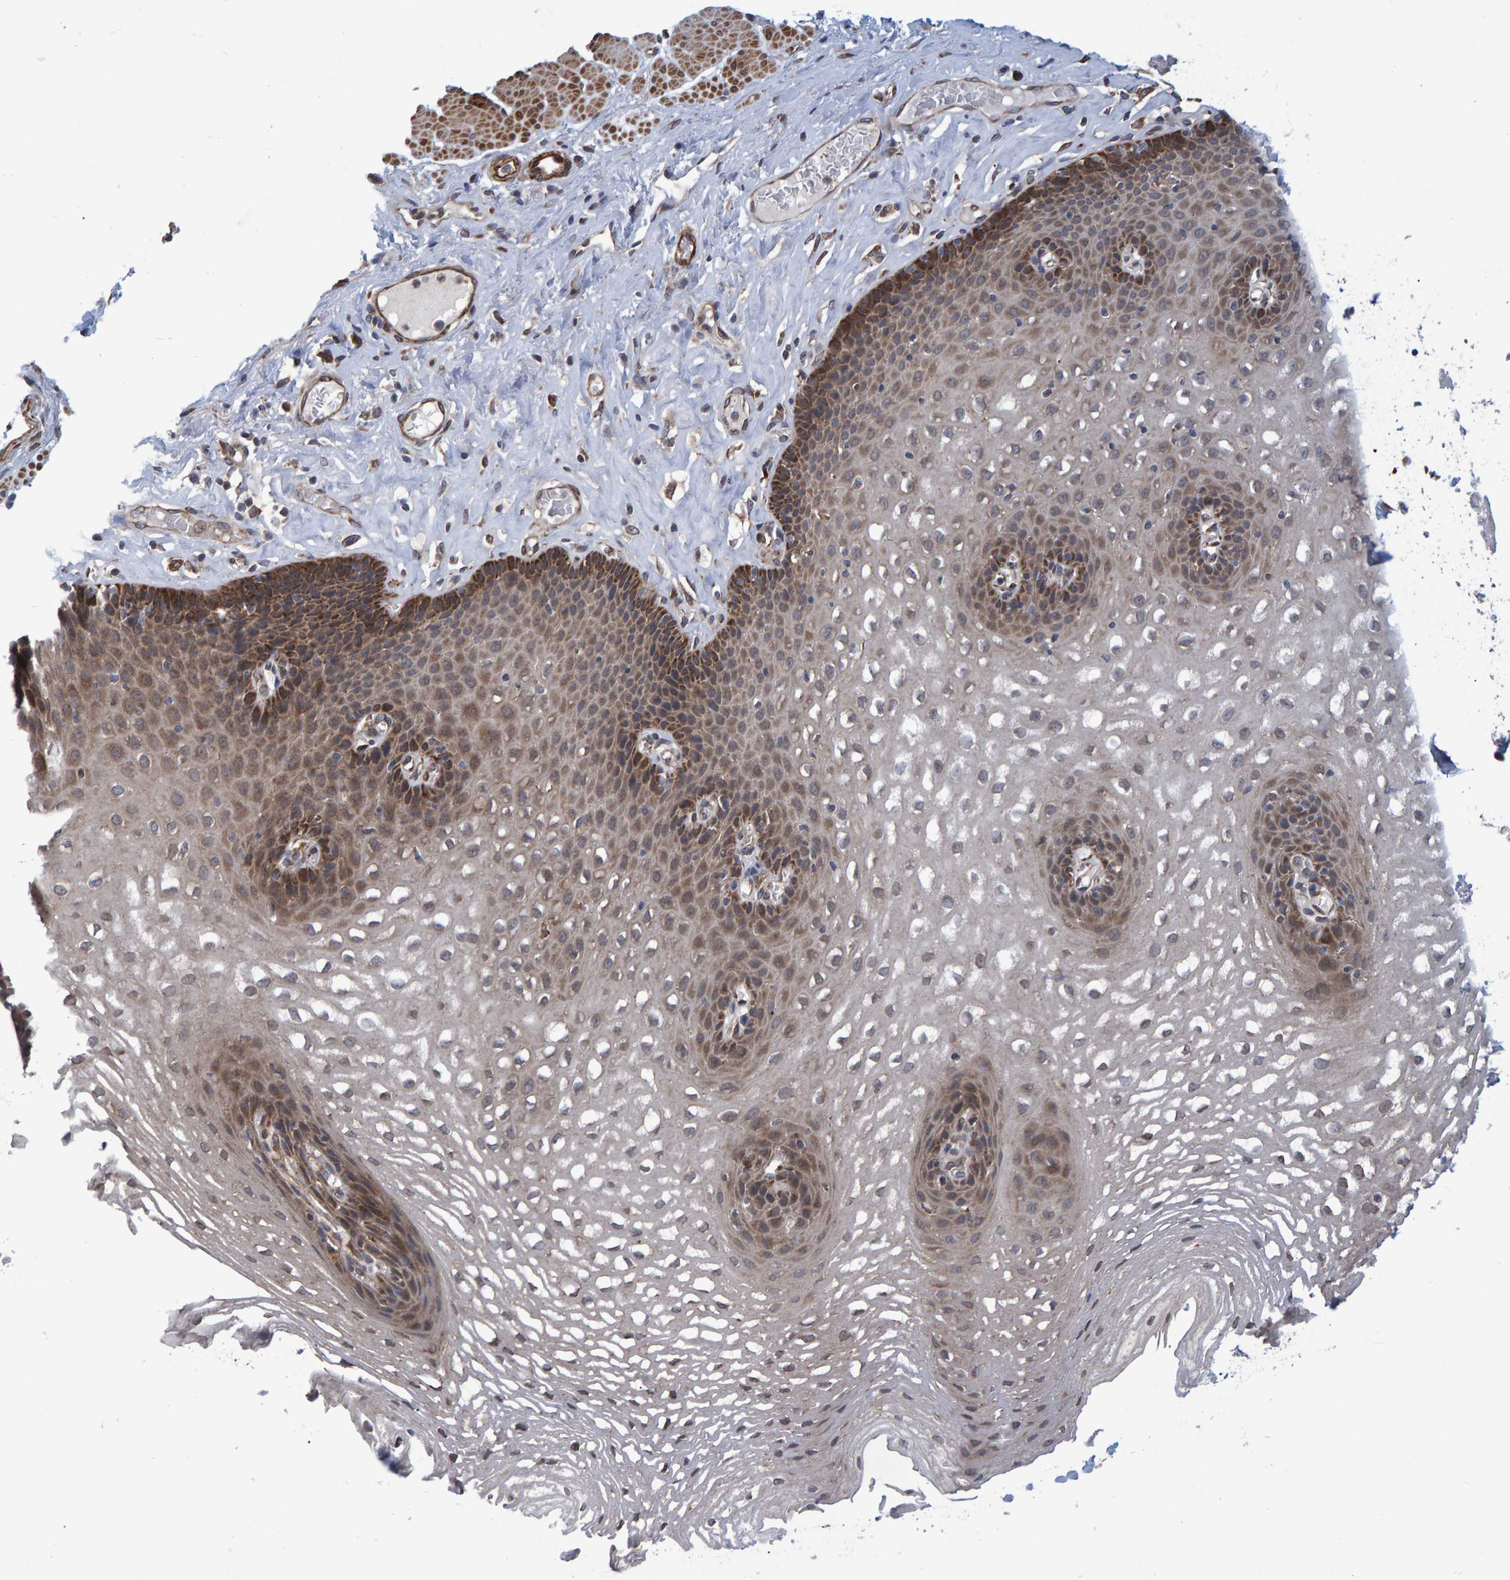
{"staining": {"intensity": "moderate", "quantity": "25%-75%", "location": "cytoplasmic/membranous"}, "tissue": "esophagus", "cell_type": "Squamous epithelial cells", "image_type": "normal", "snomed": [{"axis": "morphology", "description": "Normal tissue, NOS"}, {"axis": "topography", "description": "Esophagus"}], "caption": "Protein expression analysis of normal esophagus displays moderate cytoplasmic/membranous positivity in approximately 25%-75% of squamous epithelial cells. The staining was performed using DAB (3,3'-diaminobenzidine), with brown indicating positive protein expression. Nuclei are stained blue with hematoxylin.", "gene": "ATP6V1H", "patient": {"sex": "female", "age": 66}}